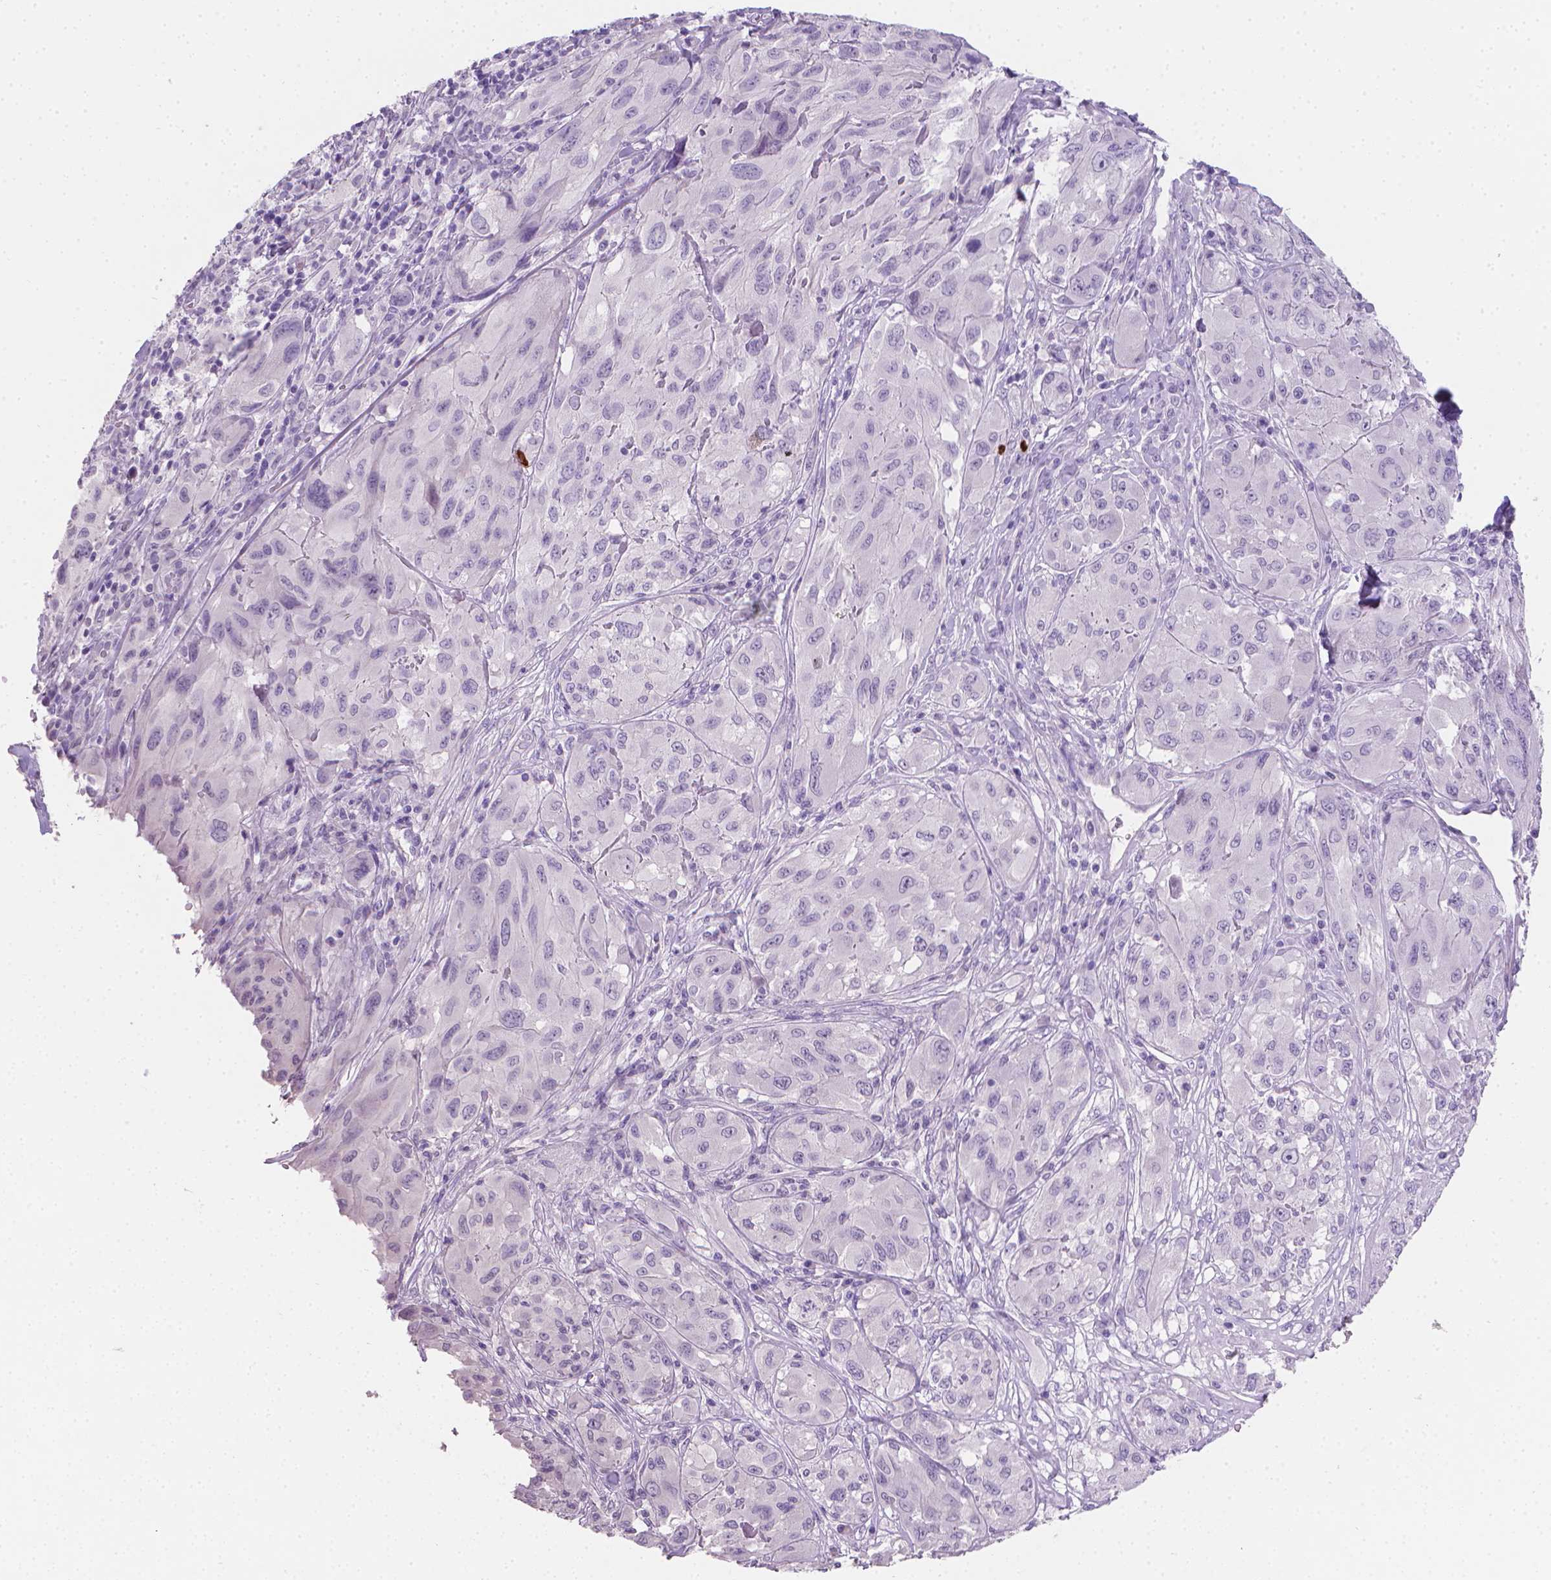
{"staining": {"intensity": "negative", "quantity": "none", "location": "none"}, "tissue": "melanoma", "cell_type": "Tumor cells", "image_type": "cancer", "snomed": [{"axis": "morphology", "description": "Malignant melanoma, NOS"}, {"axis": "topography", "description": "Skin"}], "caption": "Histopathology image shows no protein staining in tumor cells of melanoma tissue.", "gene": "TNNI2", "patient": {"sex": "female", "age": 91}}